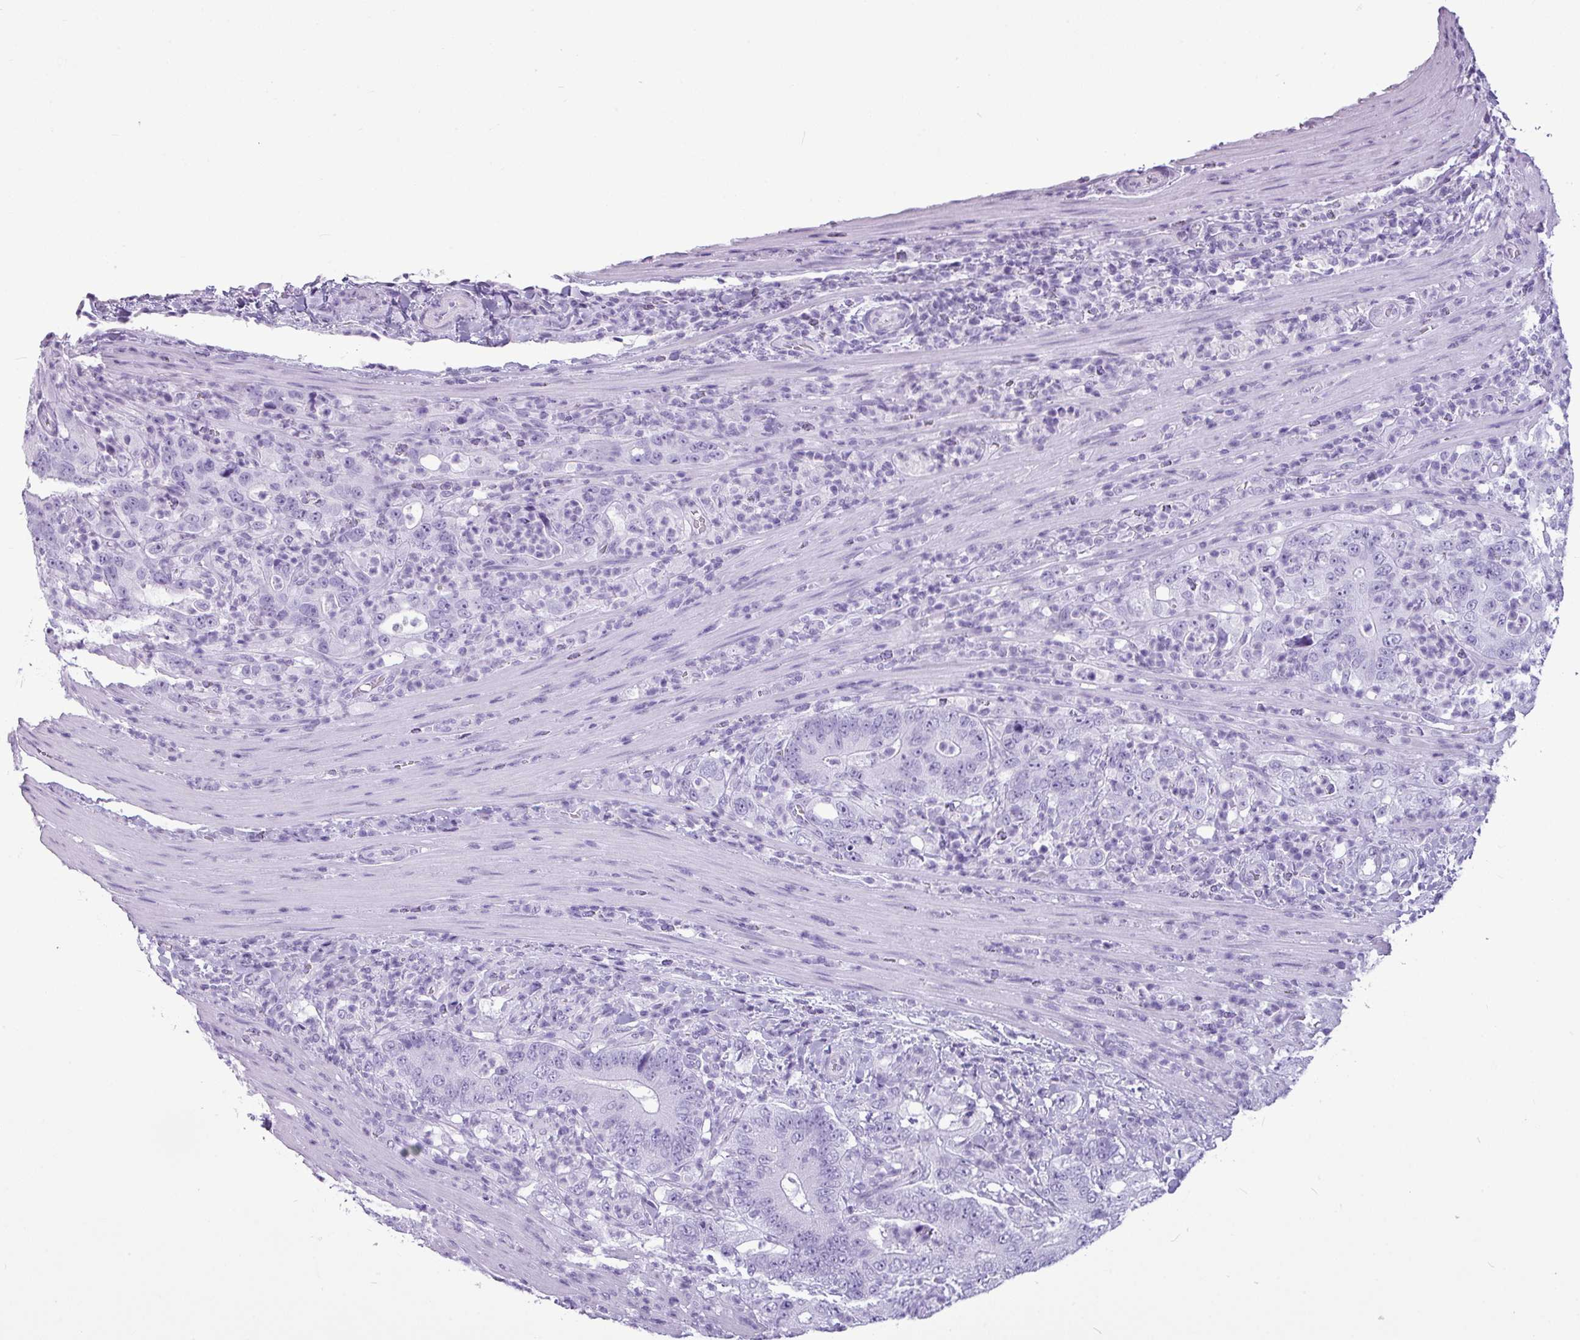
{"staining": {"intensity": "negative", "quantity": "none", "location": "none"}, "tissue": "colorectal cancer", "cell_type": "Tumor cells", "image_type": "cancer", "snomed": [{"axis": "morphology", "description": "Adenocarcinoma, NOS"}, {"axis": "topography", "description": "Colon"}], "caption": "The micrograph shows no significant staining in tumor cells of adenocarcinoma (colorectal).", "gene": "AMY1B", "patient": {"sex": "female", "age": 75}}